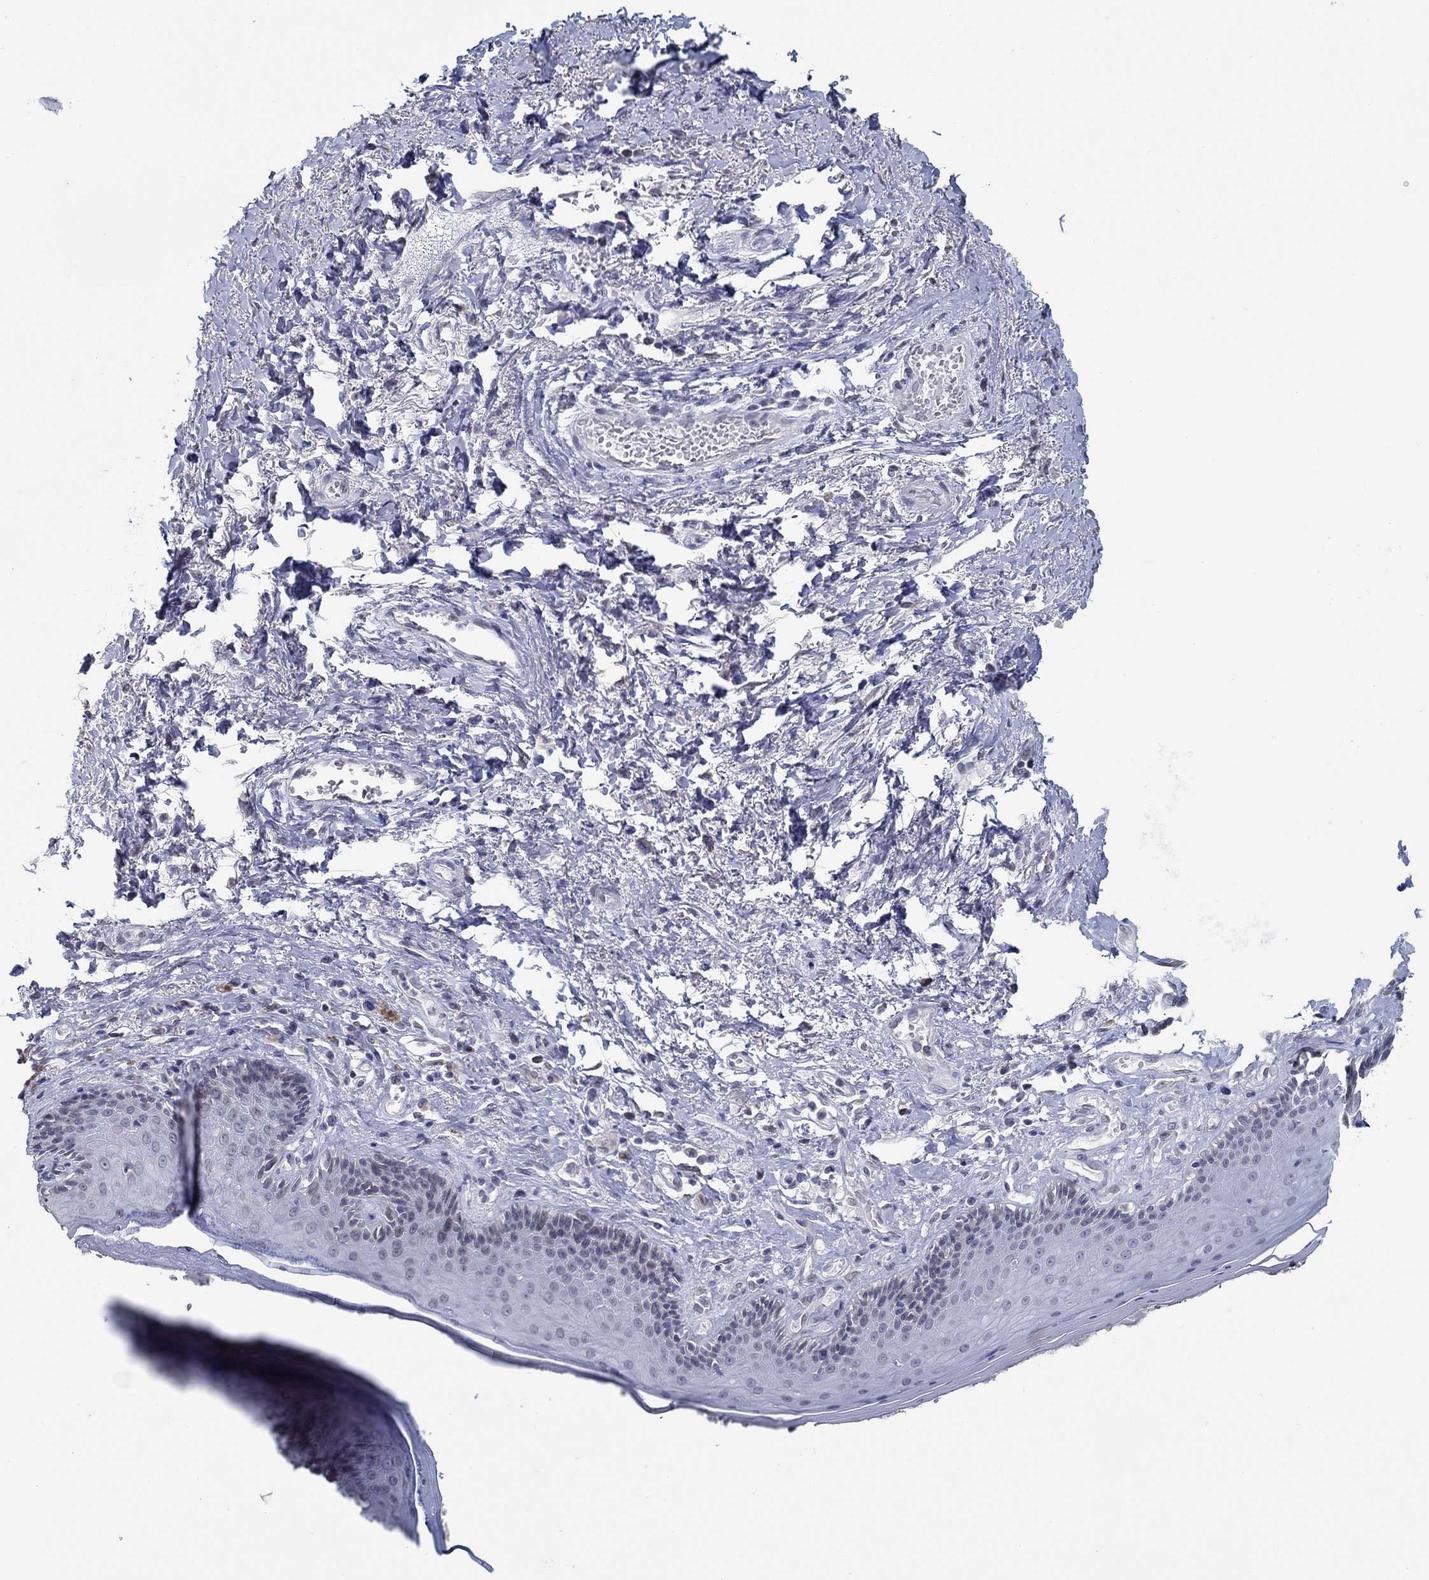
{"staining": {"intensity": "negative", "quantity": "none", "location": "none"}, "tissue": "skin", "cell_type": "Epidermal cells", "image_type": "normal", "snomed": [{"axis": "morphology", "description": "Normal tissue, NOS"}, {"axis": "morphology", "description": "Adenocarcinoma, NOS"}, {"axis": "topography", "description": "Rectum"}, {"axis": "topography", "description": "Anal"}], "caption": "The photomicrograph displays no staining of epidermal cells in unremarkable skin. (DAB immunohistochemistry (IHC), high magnification).", "gene": "NUP155", "patient": {"sex": "female", "age": 68}}